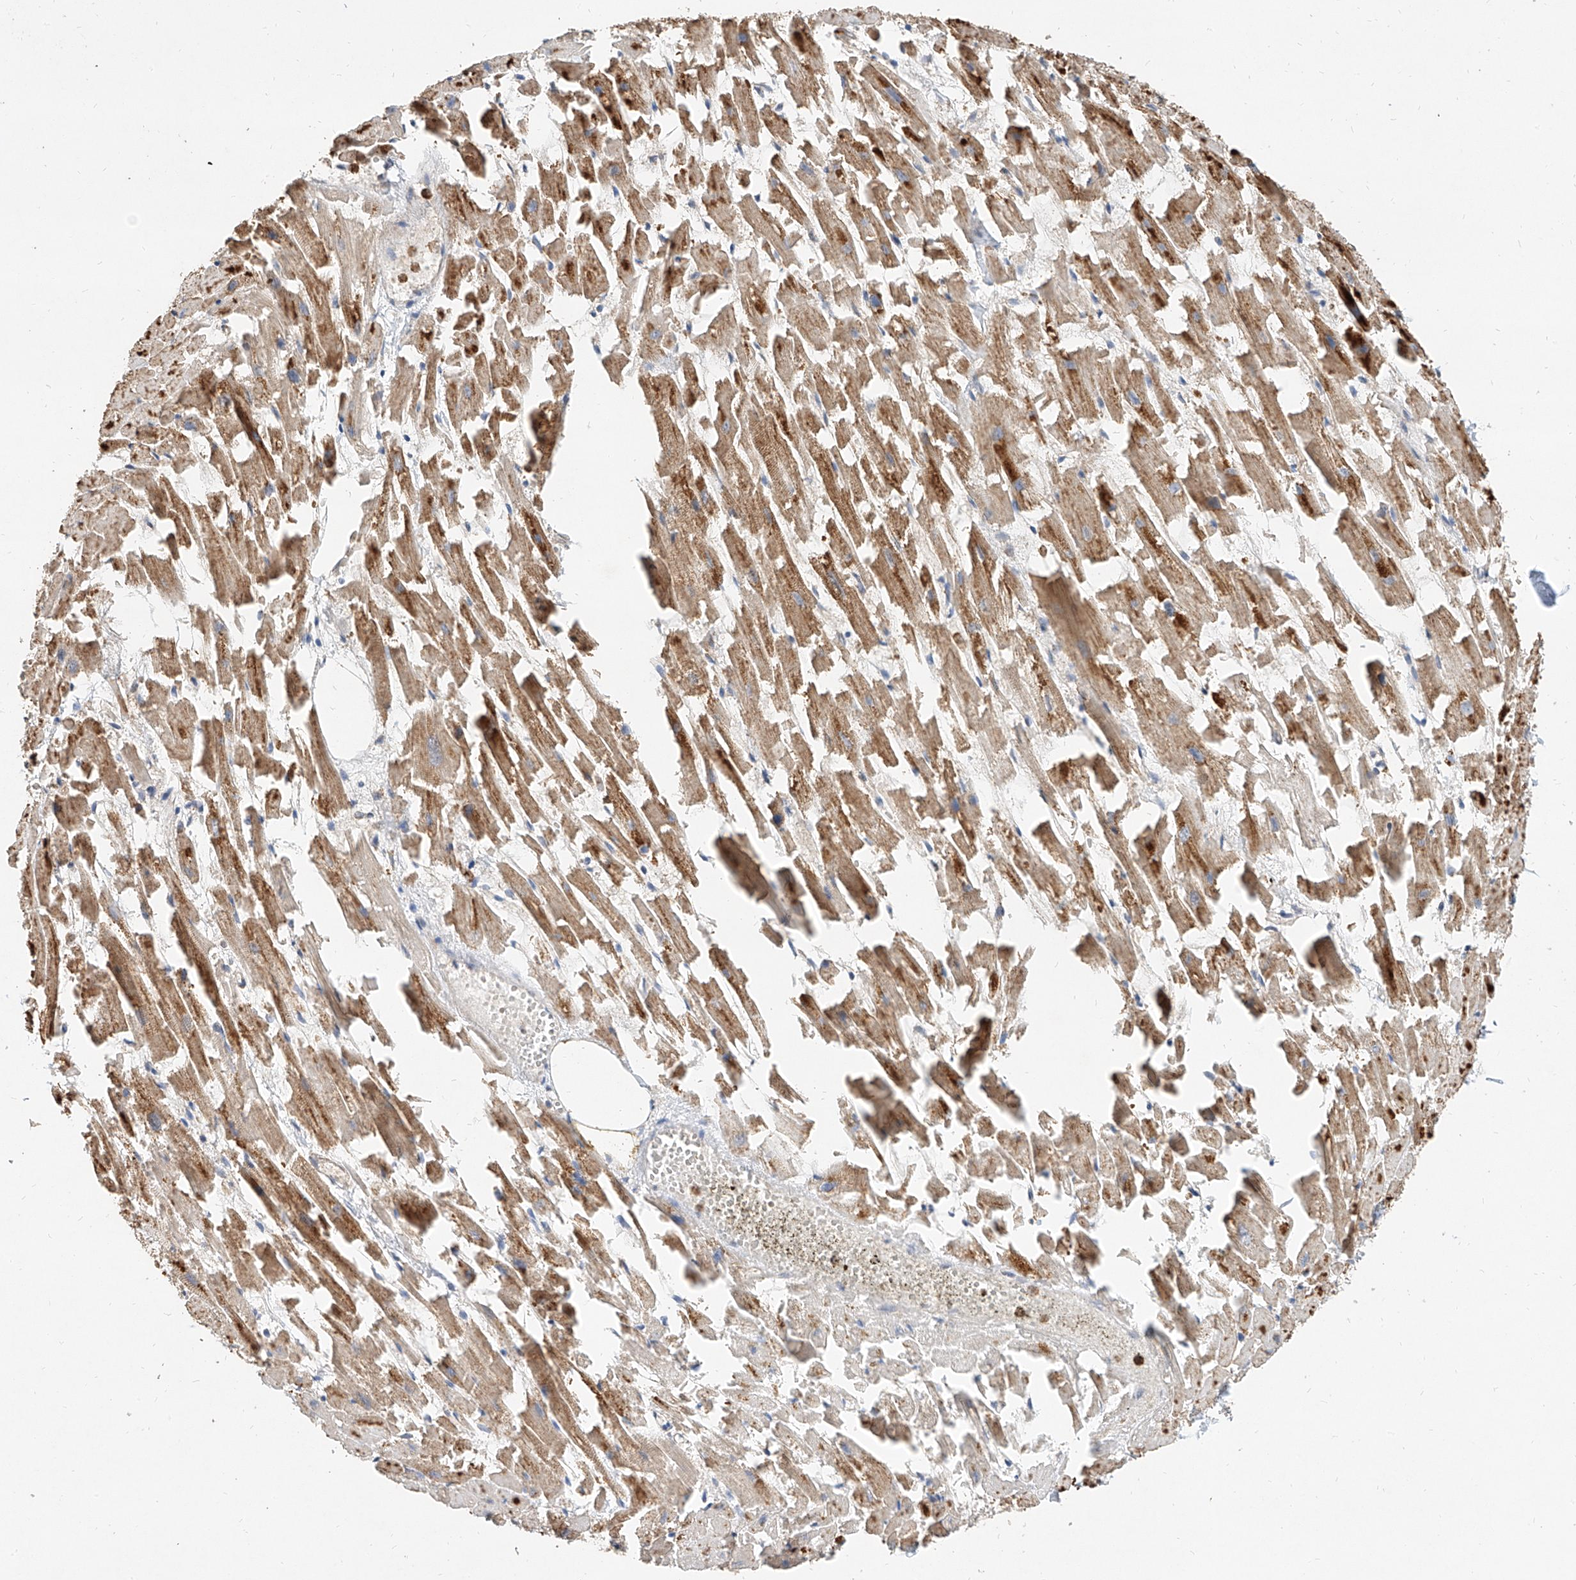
{"staining": {"intensity": "moderate", "quantity": ">75%", "location": "cytoplasmic/membranous"}, "tissue": "heart muscle", "cell_type": "Cardiomyocytes", "image_type": "normal", "snomed": [{"axis": "morphology", "description": "Normal tissue, NOS"}, {"axis": "topography", "description": "Heart"}], "caption": "Immunohistochemical staining of unremarkable human heart muscle exhibits >75% levels of moderate cytoplasmic/membranous protein staining in approximately >75% of cardiomyocytes.", "gene": "MFSD4B", "patient": {"sex": "female", "age": 64}}